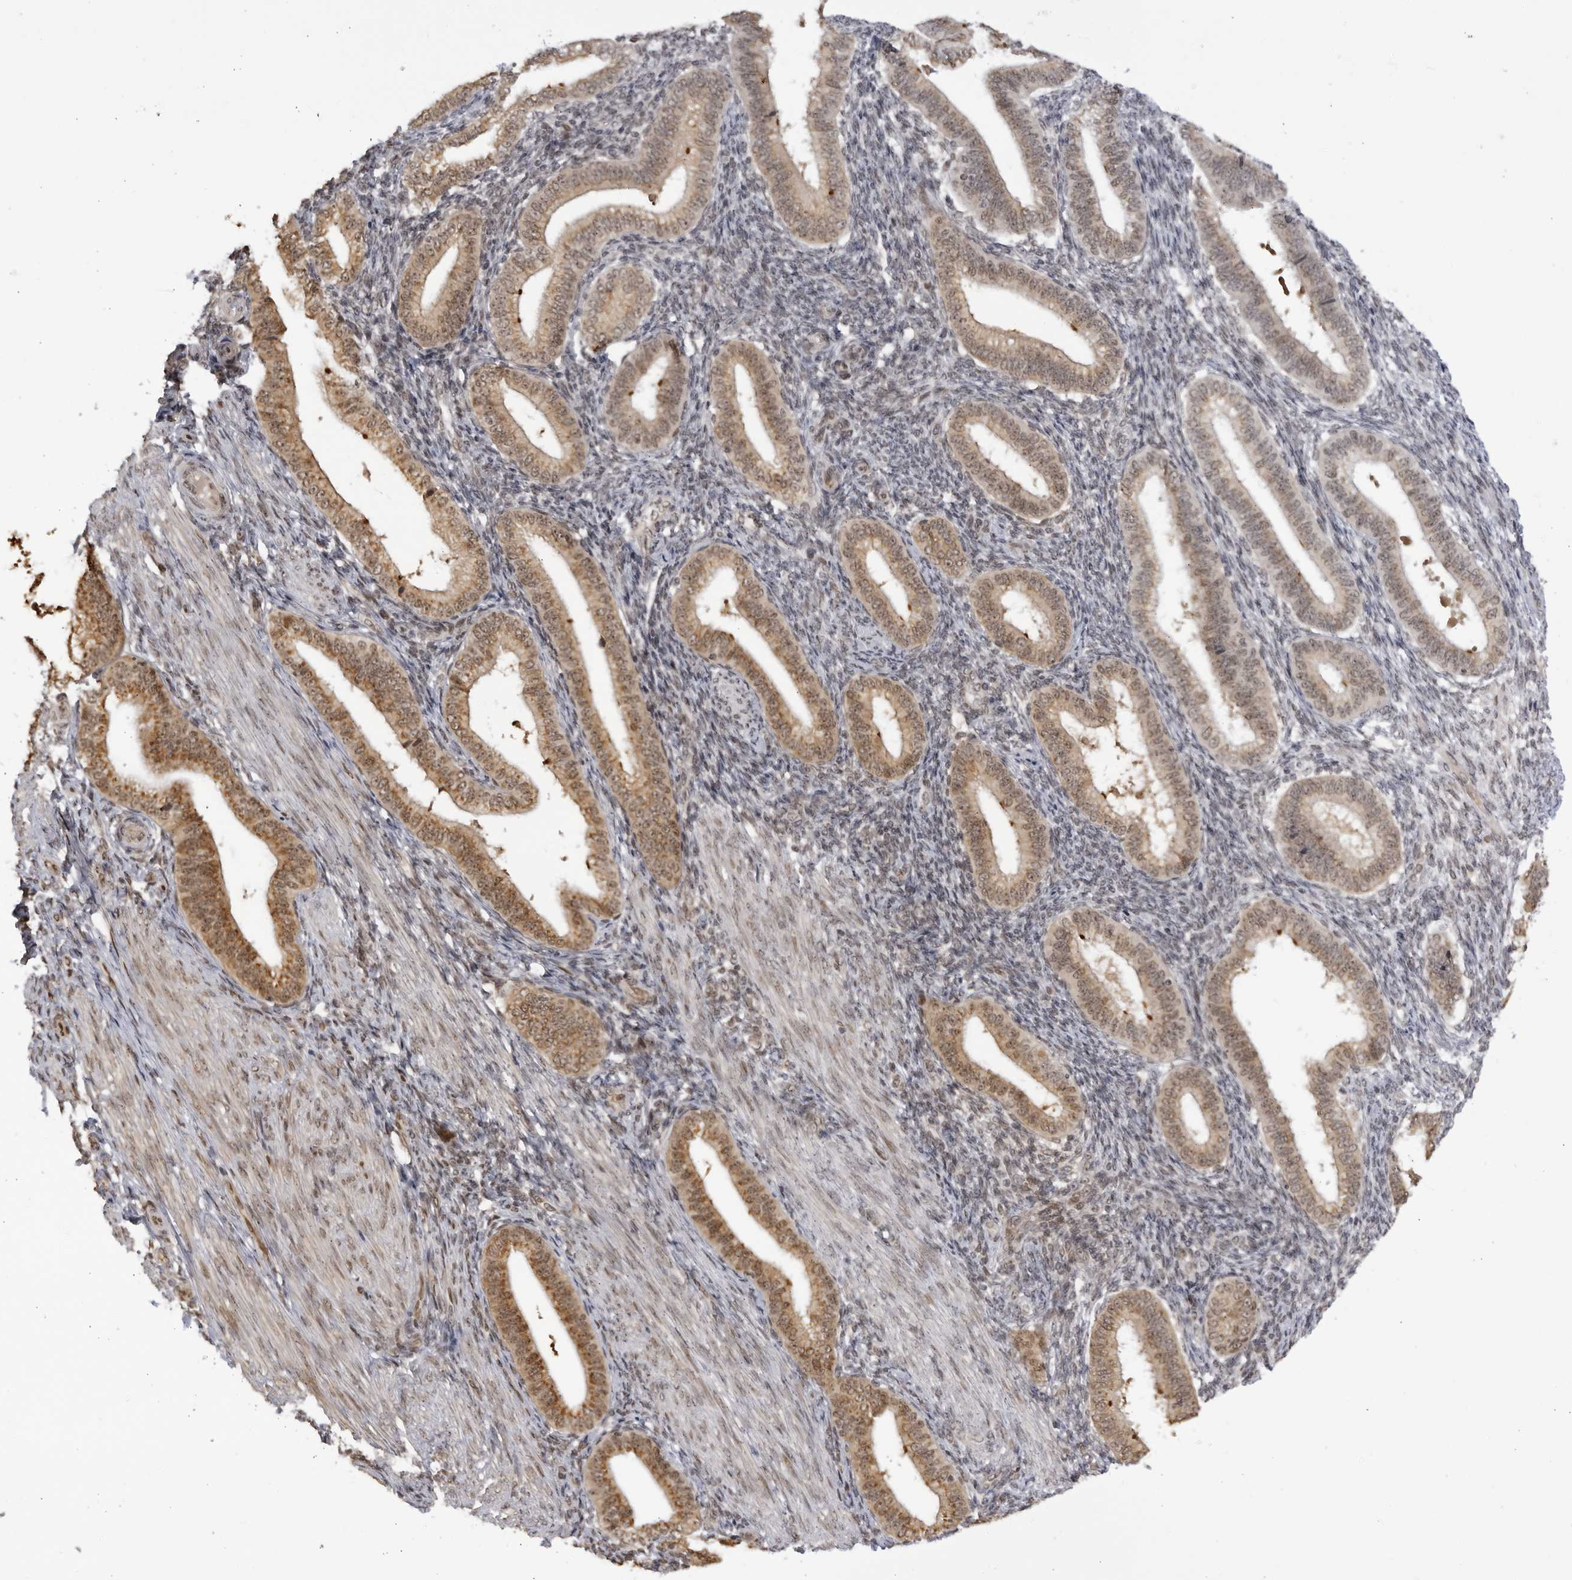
{"staining": {"intensity": "negative", "quantity": "none", "location": "none"}, "tissue": "endometrium", "cell_type": "Cells in endometrial stroma", "image_type": "normal", "snomed": [{"axis": "morphology", "description": "Normal tissue, NOS"}, {"axis": "topography", "description": "Endometrium"}], "caption": "A photomicrograph of human endometrium is negative for staining in cells in endometrial stroma. (Stains: DAB (3,3'-diaminobenzidine) immunohistochemistry (IHC) with hematoxylin counter stain, Microscopy: brightfield microscopy at high magnification).", "gene": "RASGEF1C", "patient": {"sex": "female", "age": 39}}